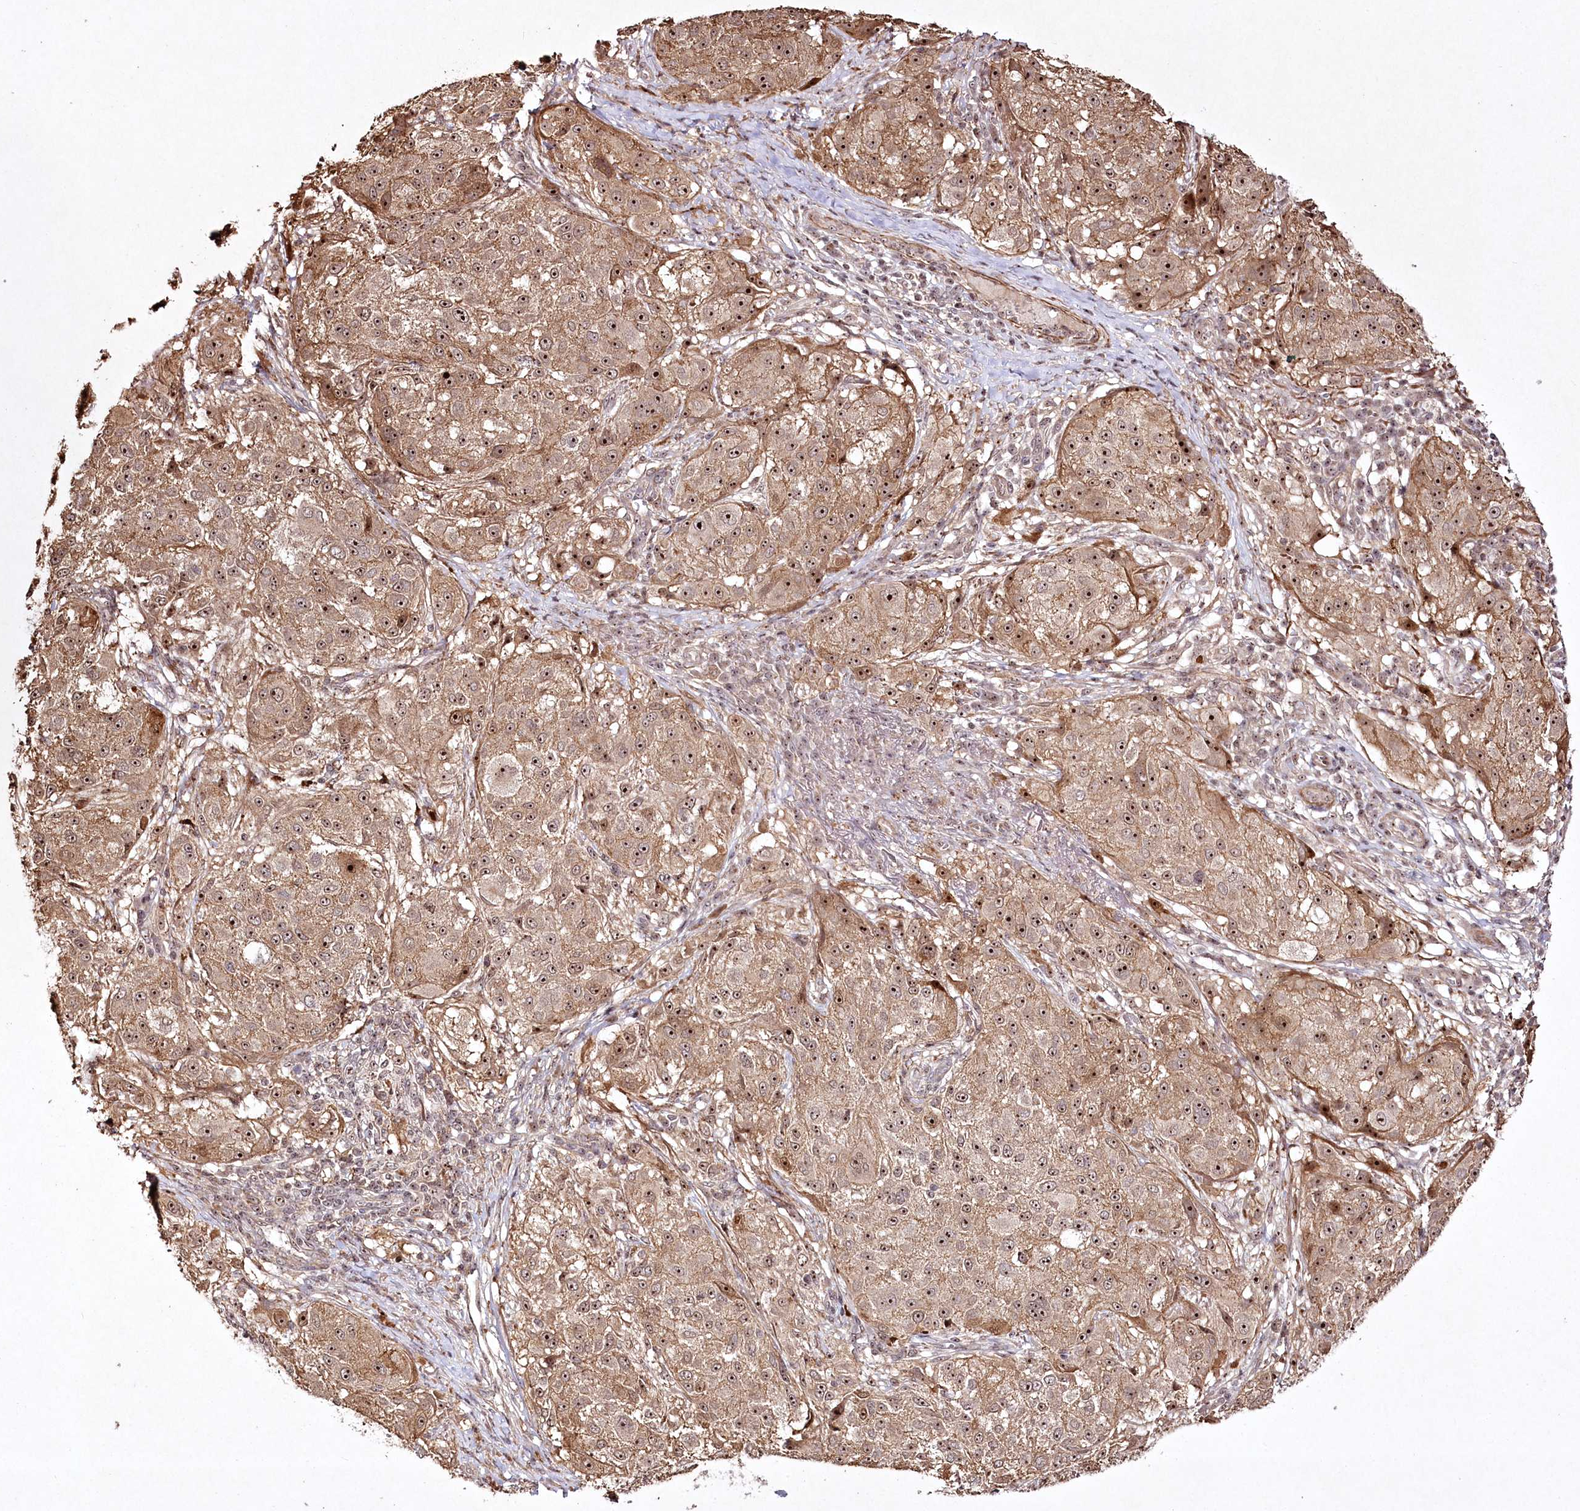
{"staining": {"intensity": "moderate", "quantity": ">75%", "location": "cytoplasmic/membranous,nuclear"}, "tissue": "melanoma", "cell_type": "Tumor cells", "image_type": "cancer", "snomed": [{"axis": "morphology", "description": "Necrosis, NOS"}, {"axis": "morphology", "description": "Malignant melanoma, NOS"}, {"axis": "topography", "description": "Skin"}], "caption": "Melanoma was stained to show a protein in brown. There is medium levels of moderate cytoplasmic/membranous and nuclear staining in about >75% of tumor cells.", "gene": "CCDC59", "patient": {"sex": "female", "age": 87}}